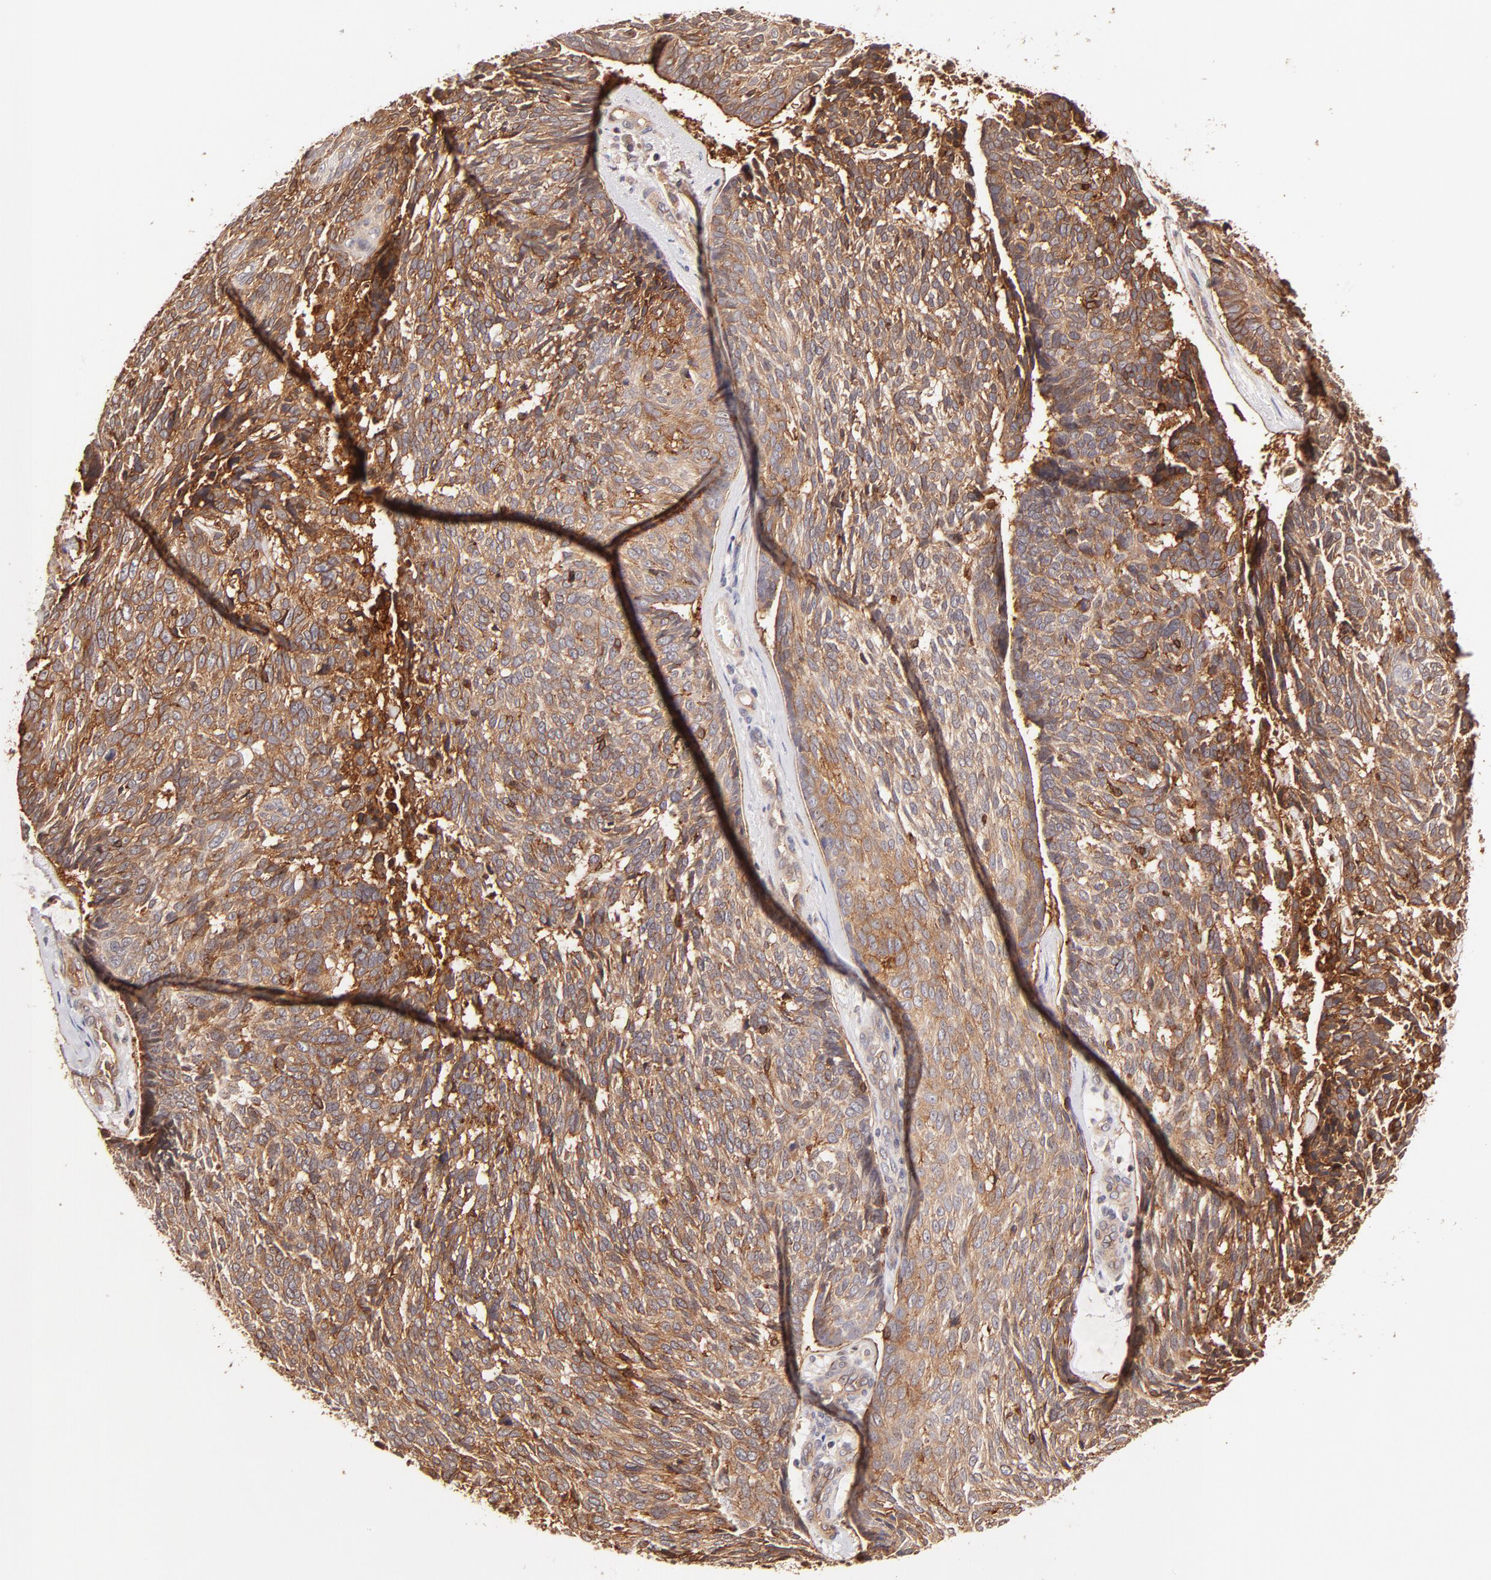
{"staining": {"intensity": "moderate", "quantity": ">75%", "location": "cytoplasmic/membranous"}, "tissue": "skin cancer", "cell_type": "Tumor cells", "image_type": "cancer", "snomed": [{"axis": "morphology", "description": "Basal cell carcinoma"}, {"axis": "topography", "description": "Skin"}], "caption": "Skin cancer stained with IHC displays moderate cytoplasmic/membranous expression in approximately >75% of tumor cells. (DAB (3,3'-diaminobenzidine) IHC with brightfield microscopy, high magnification).", "gene": "ITGB1", "patient": {"sex": "male", "age": 72}}